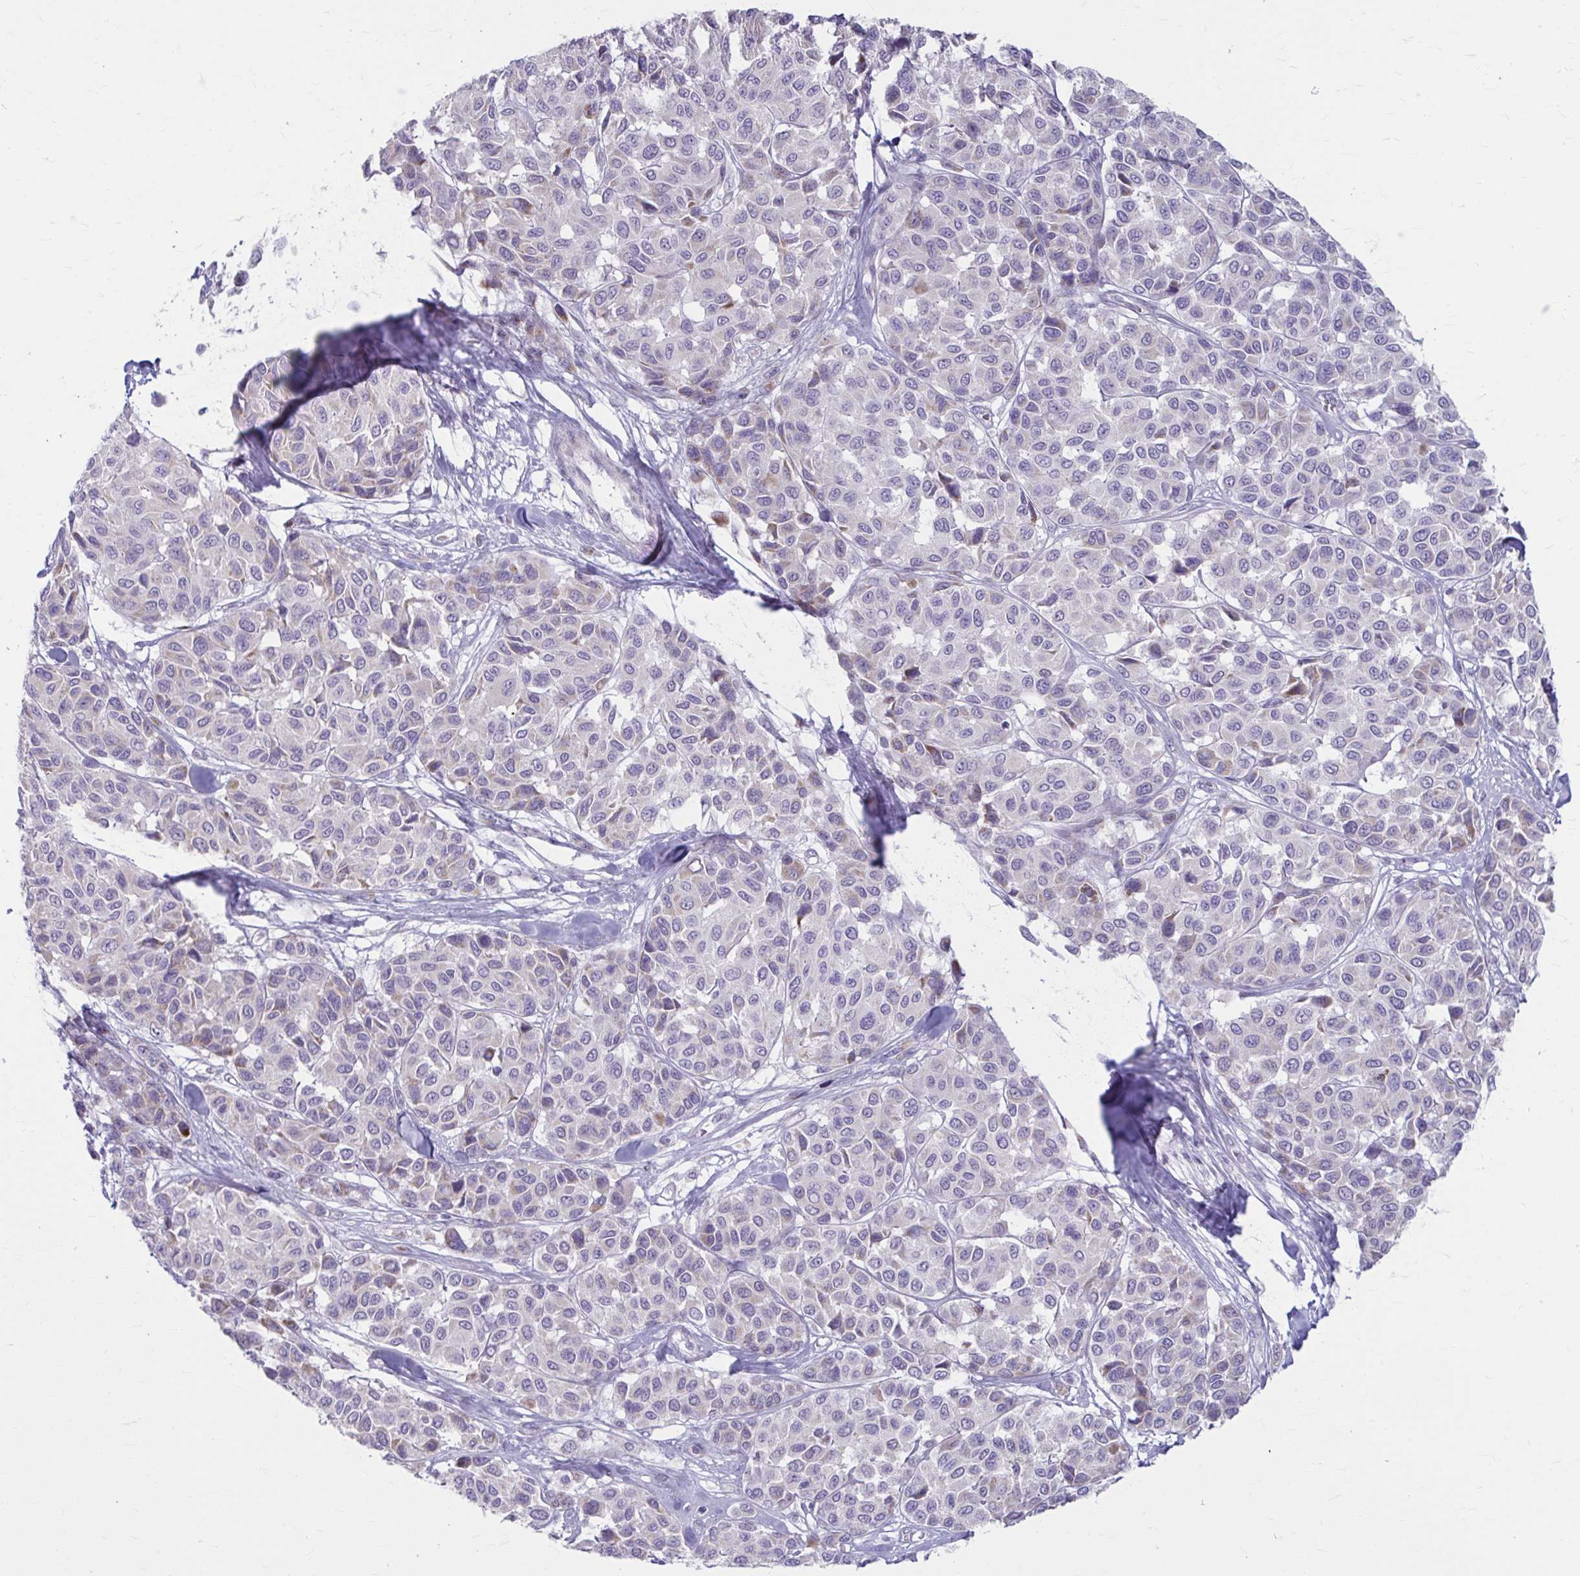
{"staining": {"intensity": "moderate", "quantity": "<25%", "location": "cytoplasmic/membranous"}, "tissue": "melanoma", "cell_type": "Tumor cells", "image_type": "cancer", "snomed": [{"axis": "morphology", "description": "Malignant melanoma, NOS"}, {"axis": "topography", "description": "Skin"}], "caption": "Malignant melanoma stained with a protein marker shows moderate staining in tumor cells.", "gene": "MSMO1", "patient": {"sex": "female", "age": 66}}